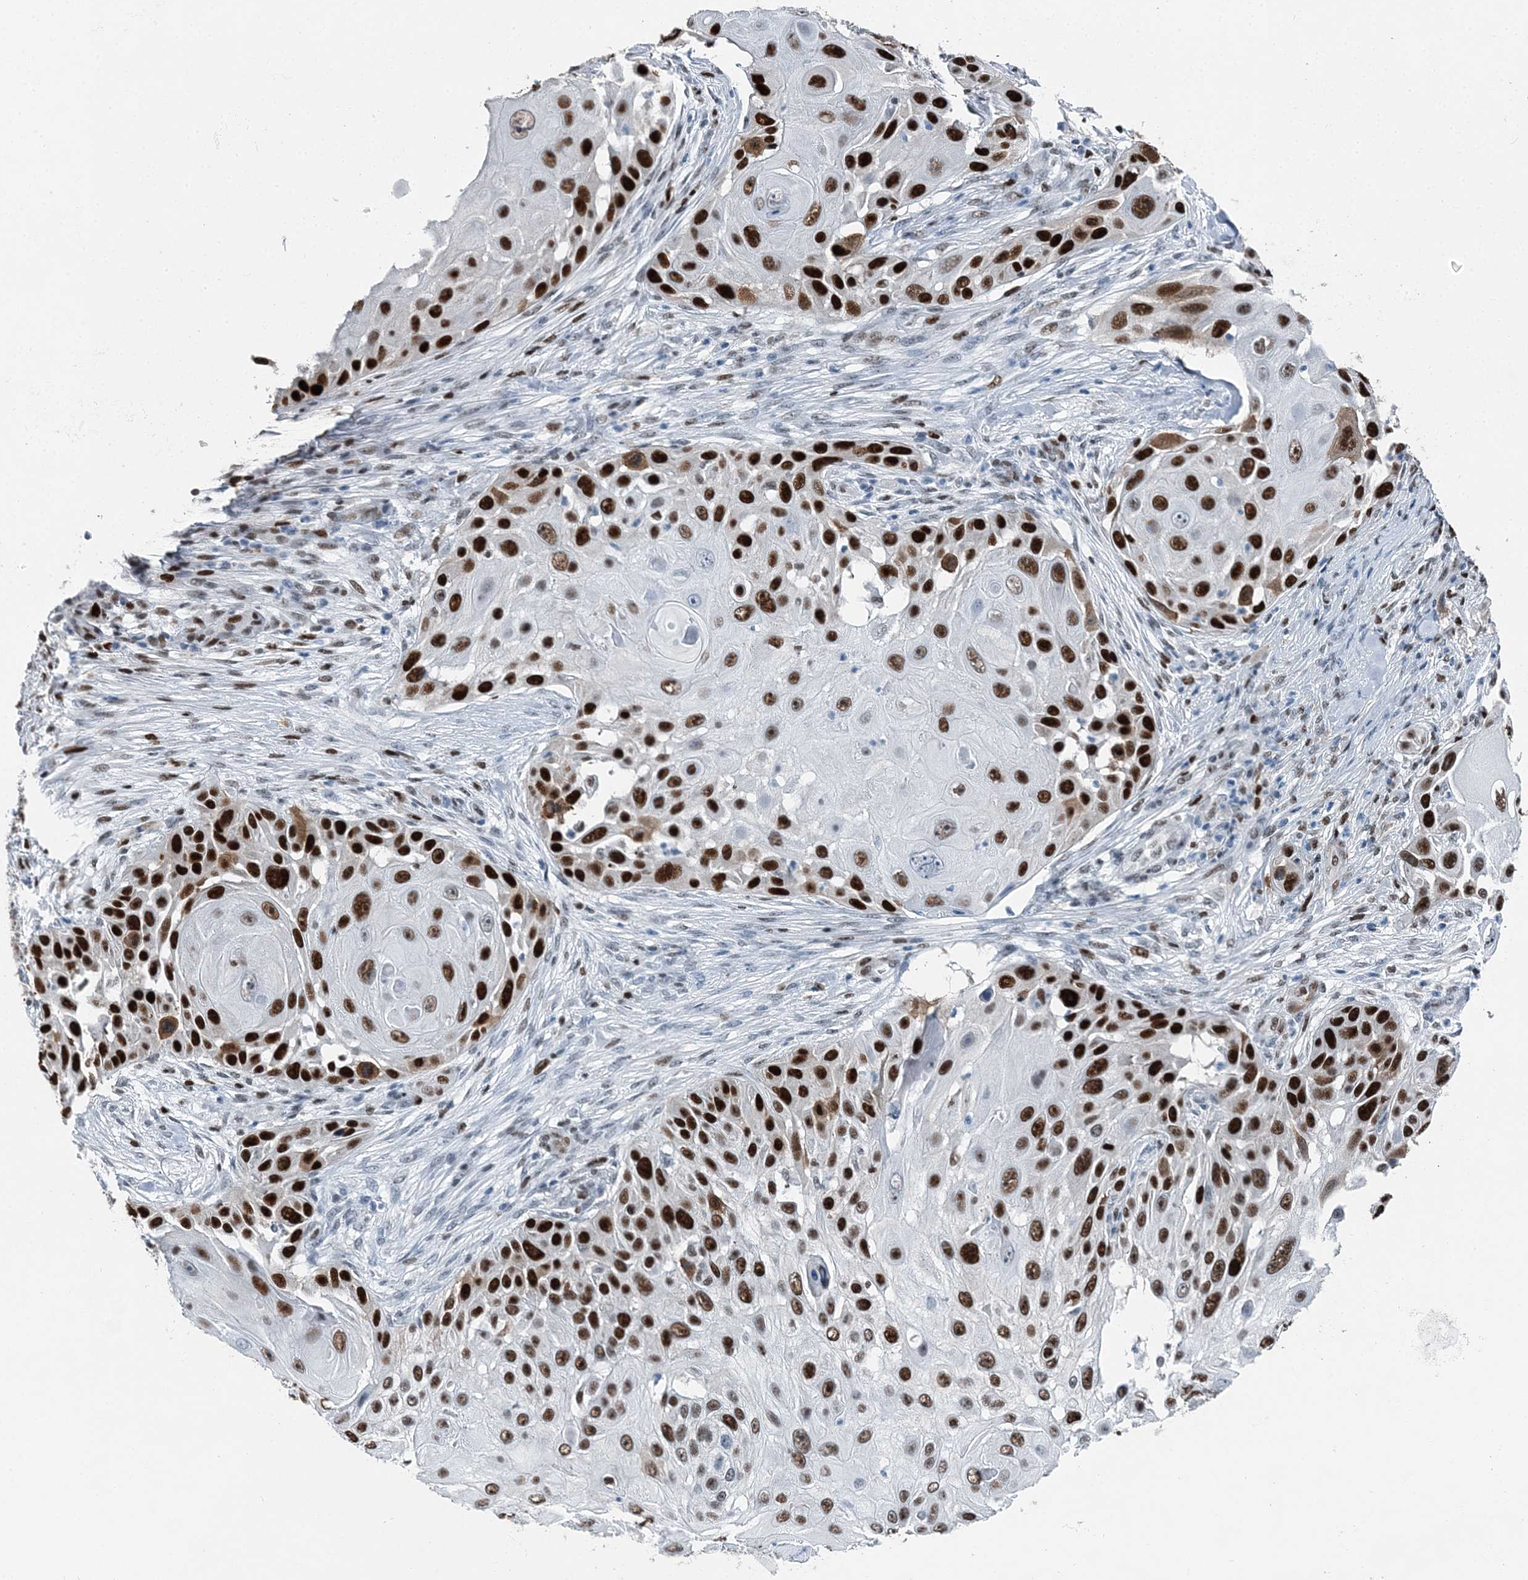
{"staining": {"intensity": "strong", "quantity": ">75%", "location": "nuclear"}, "tissue": "skin cancer", "cell_type": "Tumor cells", "image_type": "cancer", "snomed": [{"axis": "morphology", "description": "Squamous cell carcinoma, NOS"}, {"axis": "topography", "description": "Skin"}], "caption": "Squamous cell carcinoma (skin) was stained to show a protein in brown. There is high levels of strong nuclear staining in approximately >75% of tumor cells.", "gene": "HAT1", "patient": {"sex": "female", "age": 44}}